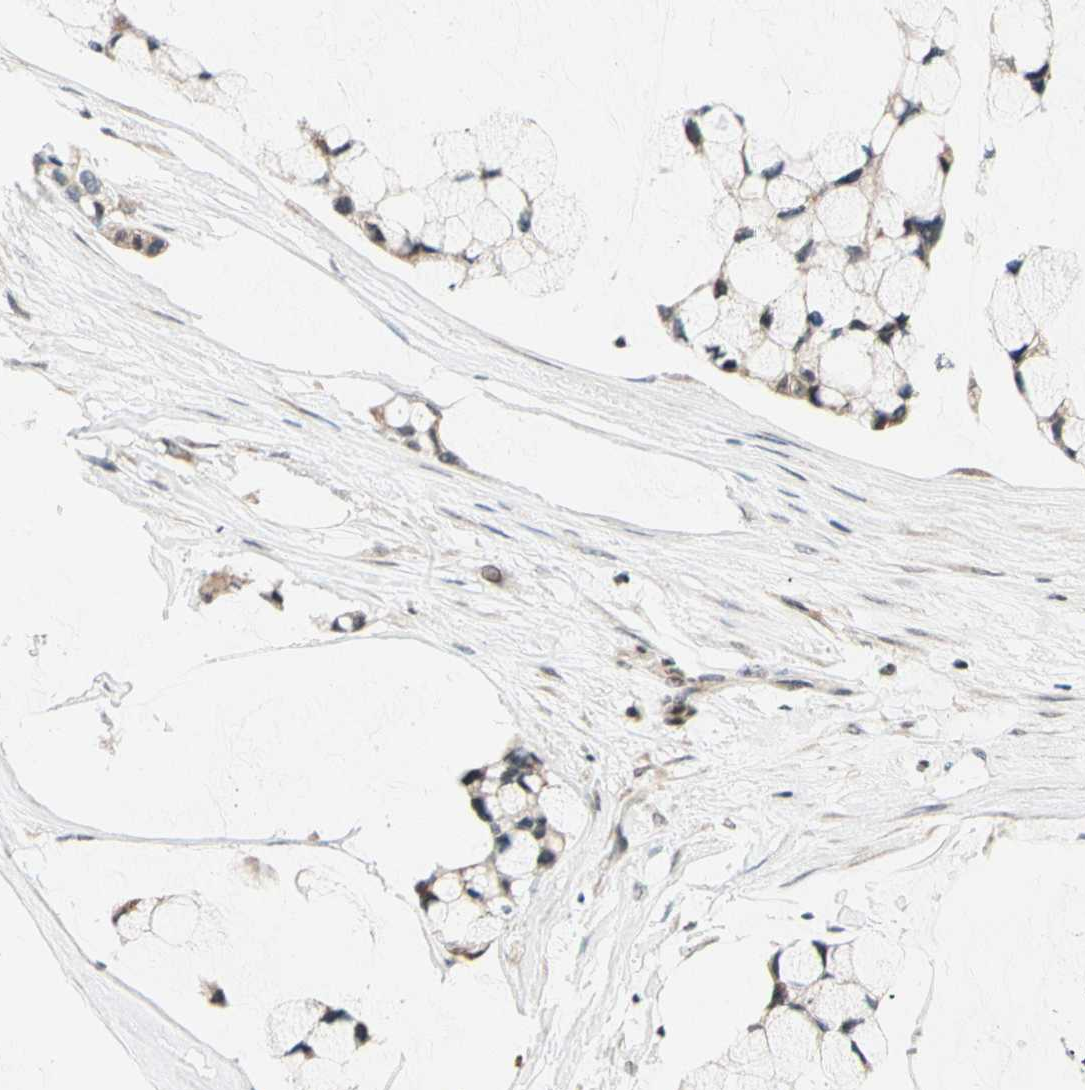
{"staining": {"intensity": "moderate", "quantity": ">75%", "location": "cytoplasmic/membranous"}, "tissue": "ovarian cancer", "cell_type": "Tumor cells", "image_type": "cancer", "snomed": [{"axis": "morphology", "description": "Cystadenocarcinoma, mucinous, NOS"}, {"axis": "topography", "description": "Ovary"}], "caption": "Human ovarian mucinous cystadenocarcinoma stained for a protein (brown) exhibits moderate cytoplasmic/membranous positive expression in about >75% of tumor cells.", "gene": "HECW1", "patient": {"sex": "female", "age": 39}}